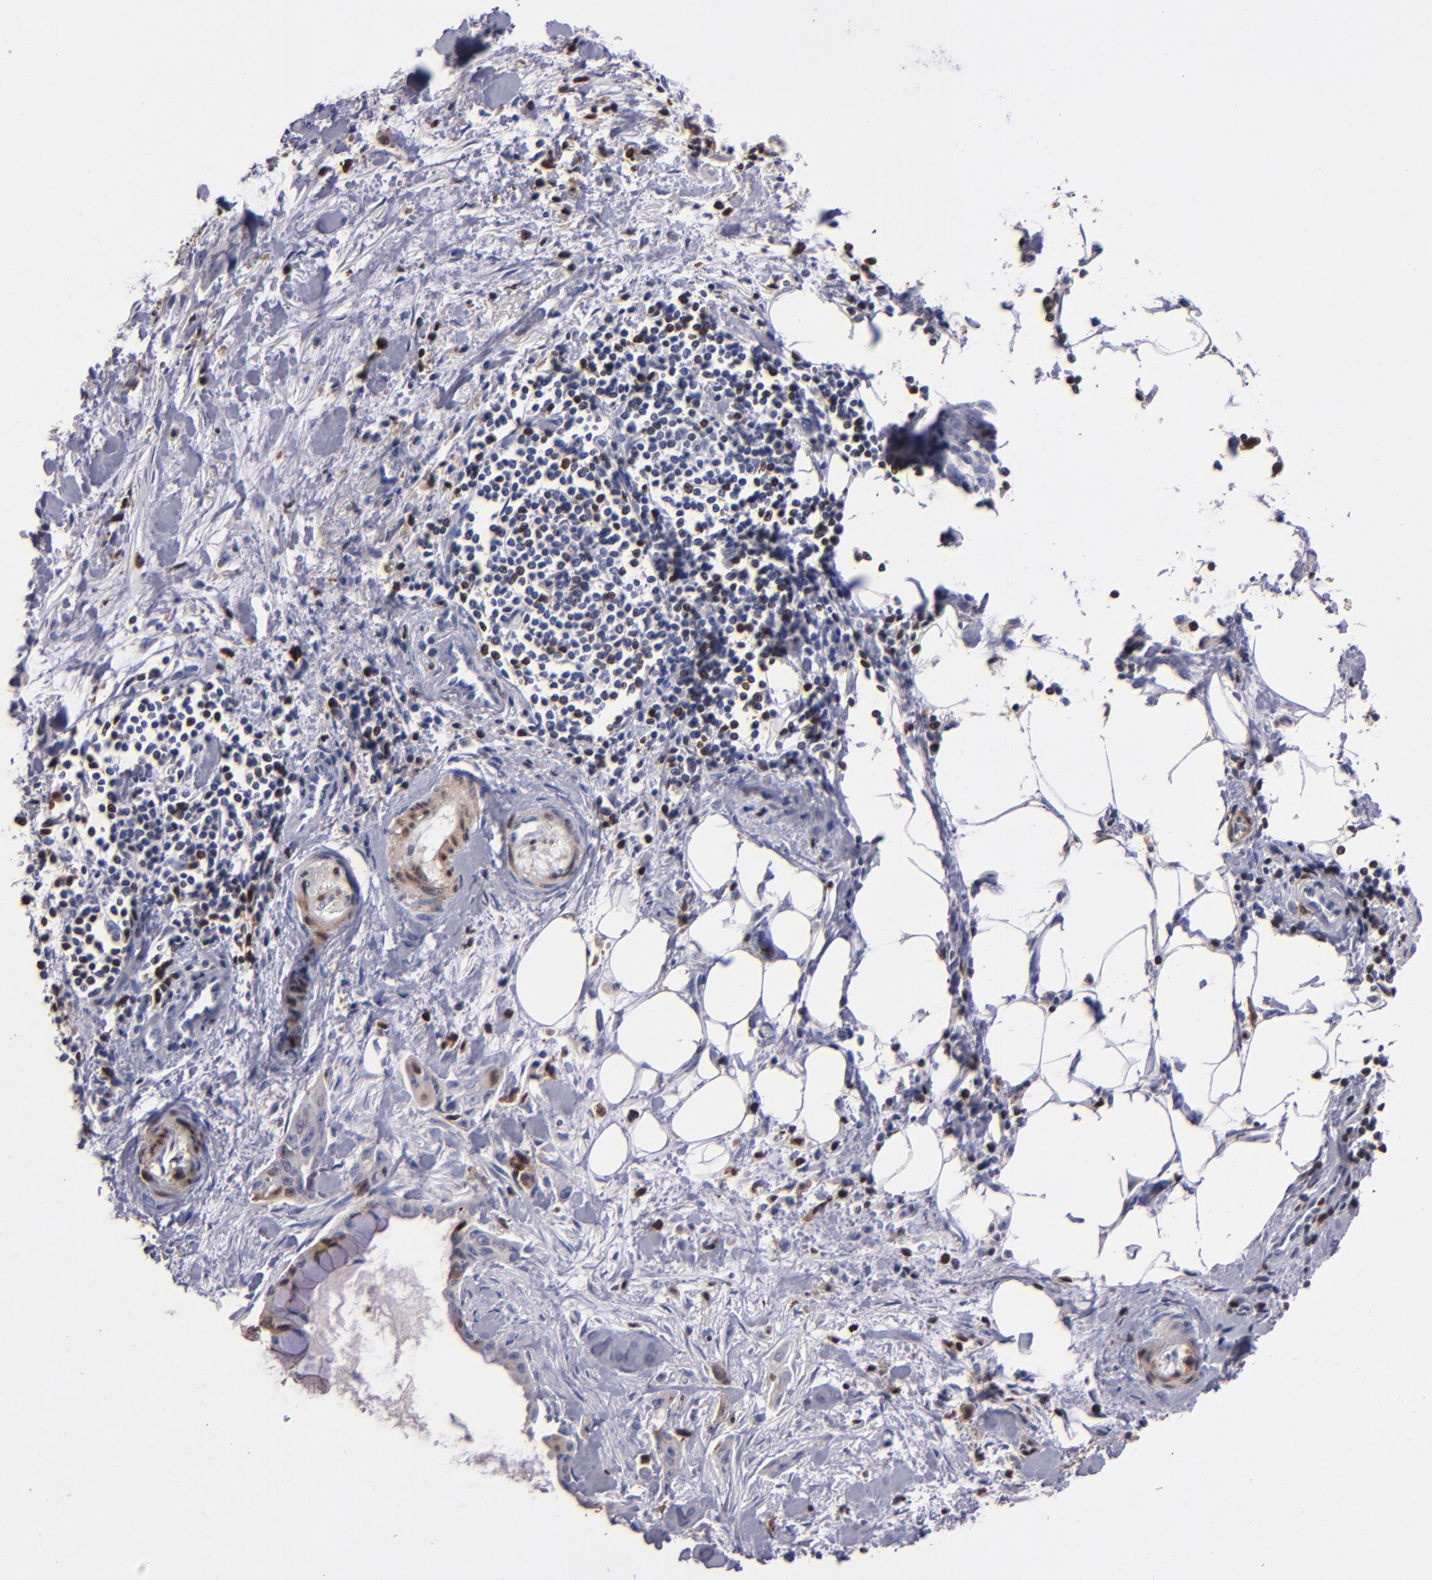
{"staining": {"intensity": "weak", "quantity": "<25%", "location": "cytoplasmic/membranous,nuclear"}, "tissue": "pancreatic cancer", "cell_type": "Tumor cells", "image_type": "cancer", "snomed": [{"axis": "morphology", "description": "Adenocarcinoma, NOS"}, {"axis": "topography", "description": "Pancreas"}], "caption": "Tumor cells show no significant expression in pancreatic cancer (adenocarcinoma).", "gene": "S100A4", "patient": {"sex": "male", "age": 59}}